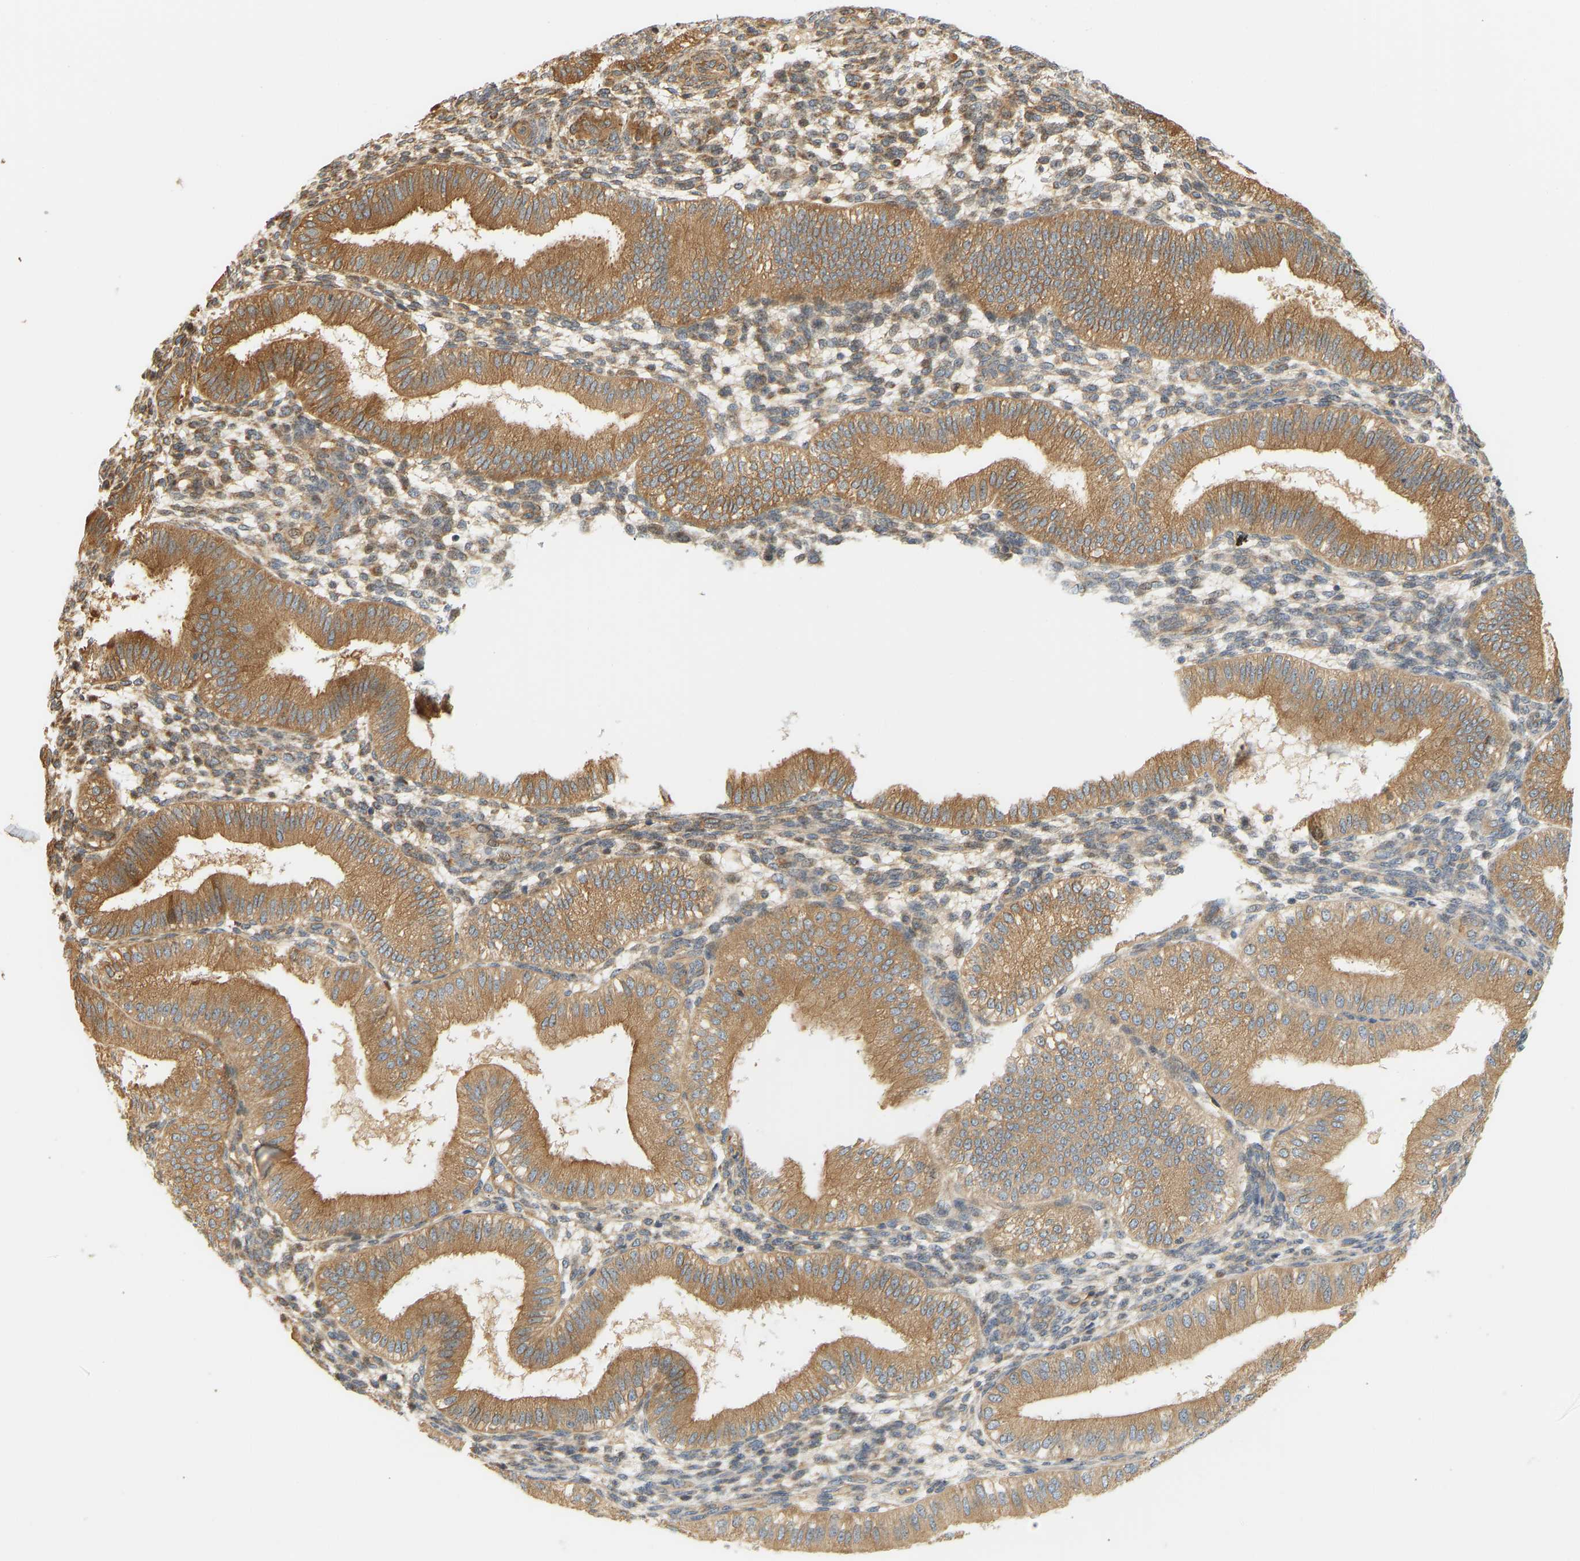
{"staining": {"intensity": "weak", "quantity": ">75%", "location": "cytoplasmic/membranous"}, "tissue": "endometrium", "cell_type": "Cells in endometrial stroma", "image_type": "normal", "snomed": [{"axis": "morphology", "description": "Normal tissue, NOS"}, {"axis": "topography", "description": "Endometrium"}], "caption": "Immunohistochemical staining of benign human endometrium demonstrates weak cytoplasmic/membranous protein expression in approximately >75% of cells in endometrial stroma.", "gene": "CEP57", "patient": {"sex": "female", "age": 39}}